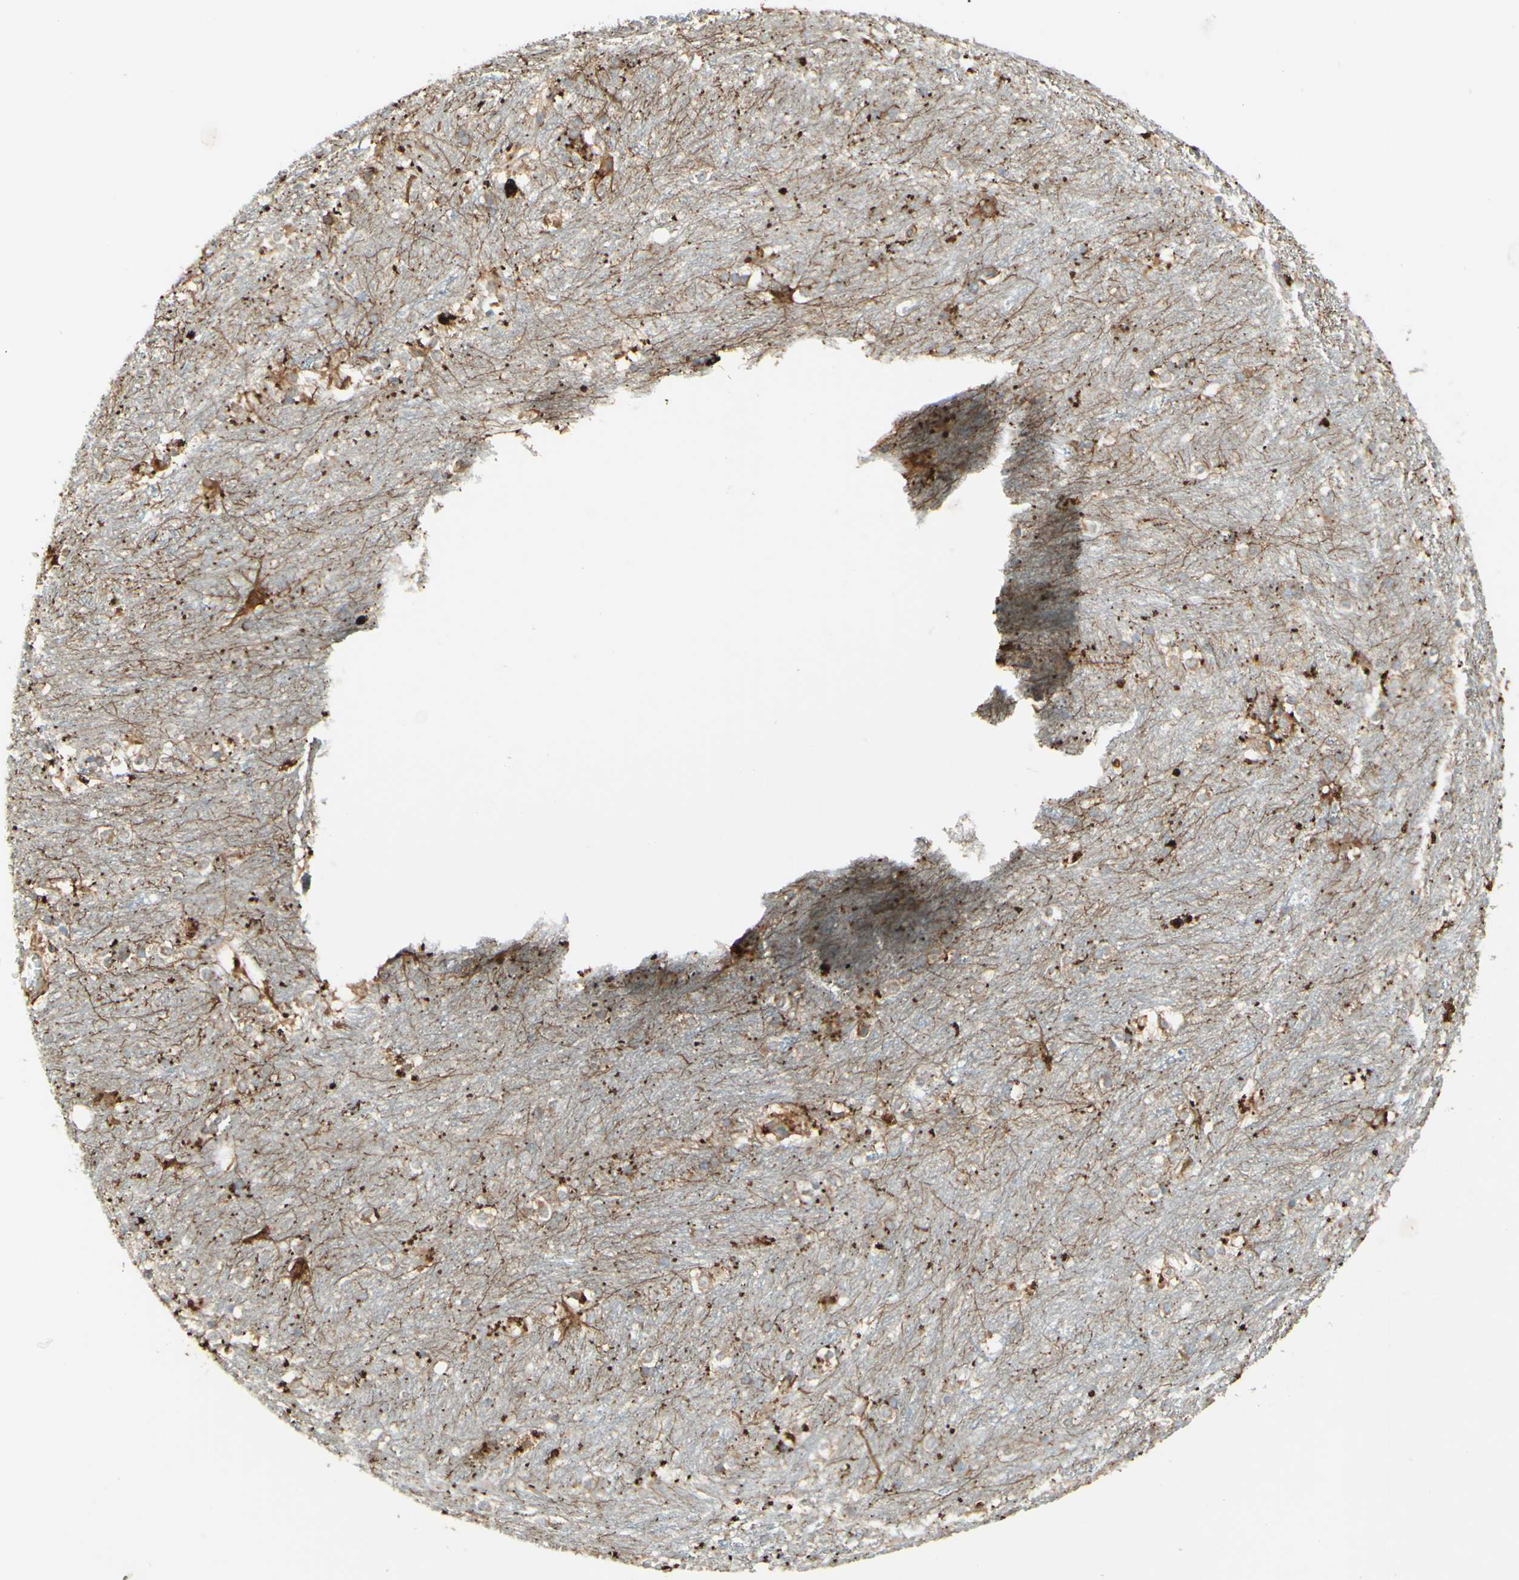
{"staining": {"intensity": "moderate", "quantity": "25%-75%", "location": "cytoplasmic/membranous"}, "tissue": "caudate", "cell_type": "Glial cells", "image_type": "normal", "snomed": [{"axis": "morphology", "description": "Normal tissue, NOS"}, {"axis": "topography", "description": "Lateral ventricle wall"}], "caption": "Immunohistochemistry (IHC) histopathology image of benign caudate: caudate stained using immunohistochemistry (IHC) reveals medium levels of moderate protein expression localized specifically in the cytoplasmic/membranous of glial cells, appearing as a cytoplasmic/membranous brown color.", "gene": "ARMC10", "patient": {"sex": "female", "age": 19}}